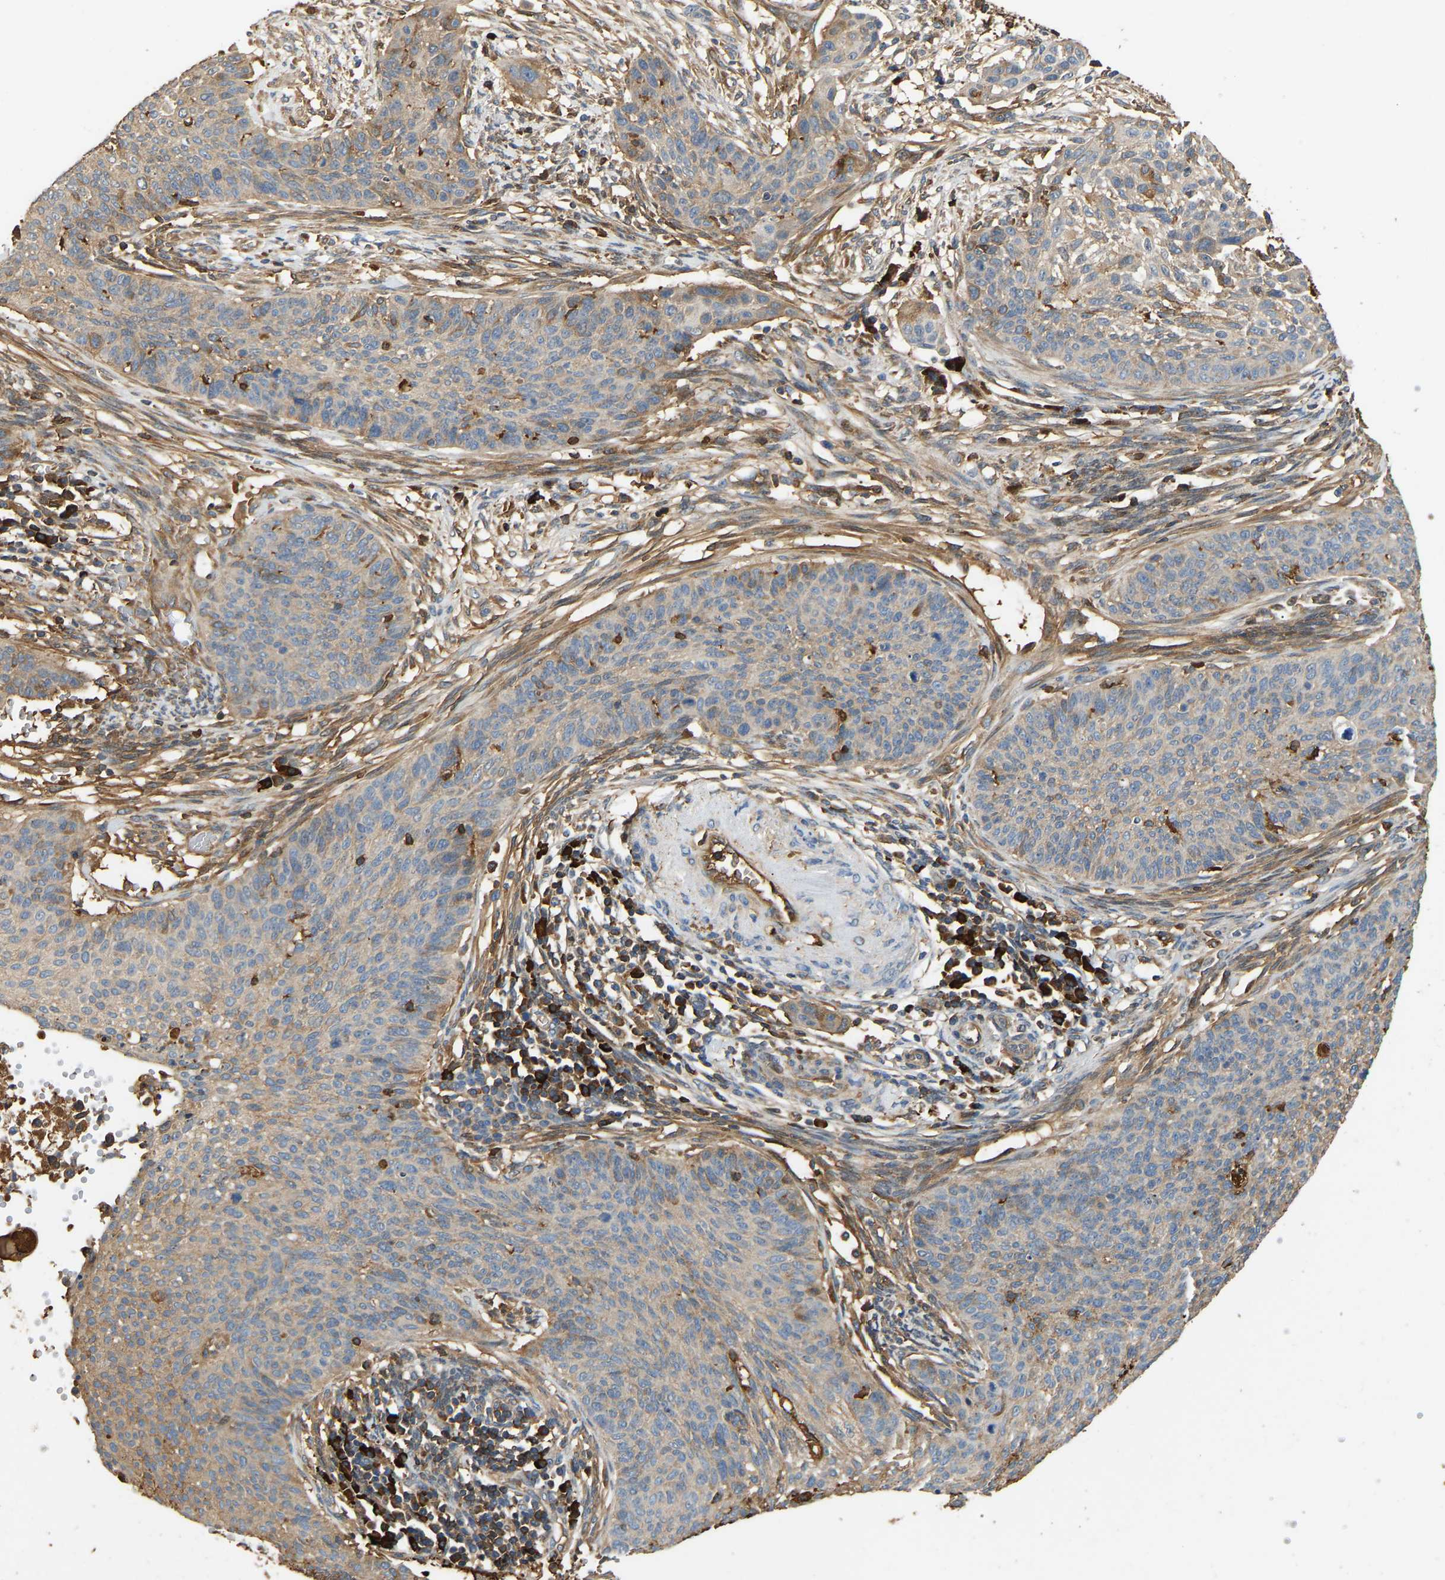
{"staining": {"intensity": "moderate", "quantity": "<25%", "location": "cytoplasmic/membranous"}, "tissue": "cervical cancer", "cell_type": "Tumor cells", "image_type": "cancer", "snomed": [{"axis": "morphology", "description": "Squamous cell carcinoma, NOS"}, {"axis": "topography", "description": "Cervix"}], "caption": "About <25% of tumor cells in cervical squamous cell carcinoma reveal moderate cytoplasmic/membranous protein staining as visualized by brown immunohistochemical staining.", "gene": "TMEM268", "patient": {"sex": "female", "age": 70}}